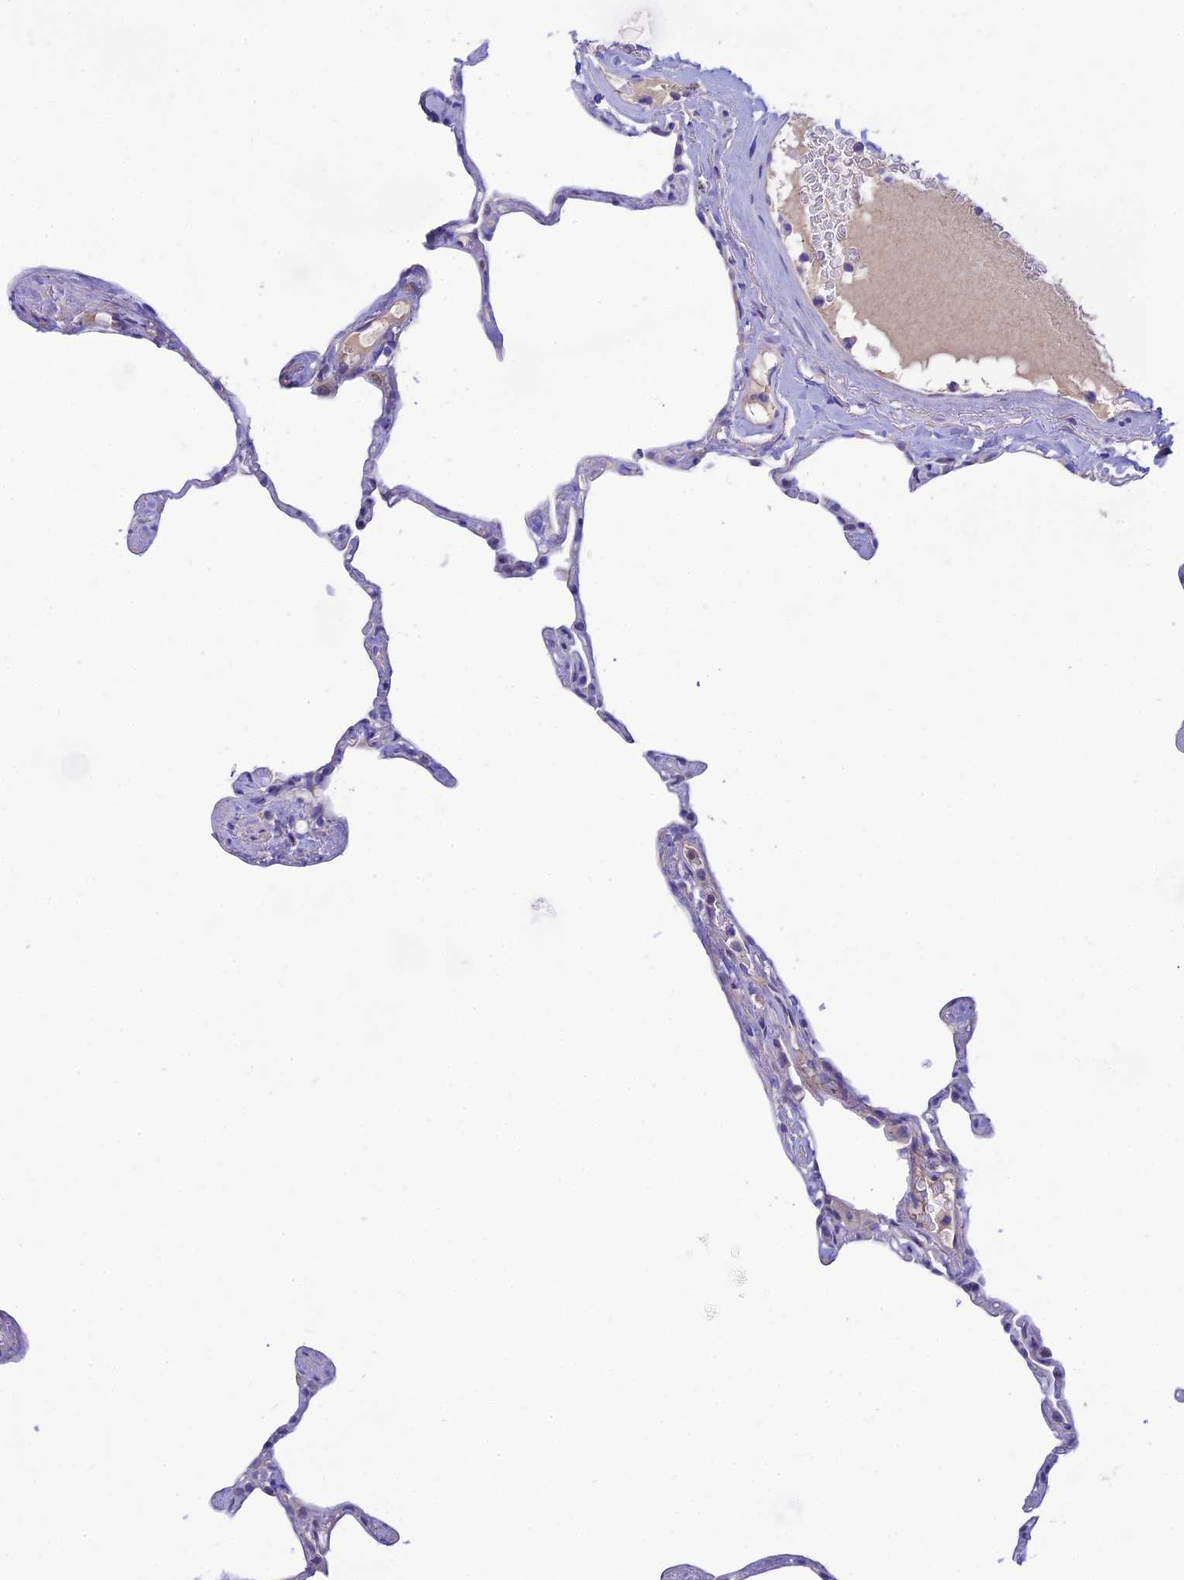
{"staining": {"intensity": "negative", "quantity": "none", "location": "none"}, "tissue": "lung", "cell_type": "Alveolar cells", "image_type": "normal", "snomed": [{"axis": "morphology", "description": "Normal tissue, NOS"}, {"axis": "topography", "description": "Lung"}], "caption": "A micrograph of lung stained for a protein shows no brown staining in alveolar cells. (DAB immunohistochemistry with hematoxylin counter stain).", "gene": "CCDC157", "patient": {"sex": "male", "age": 65}}